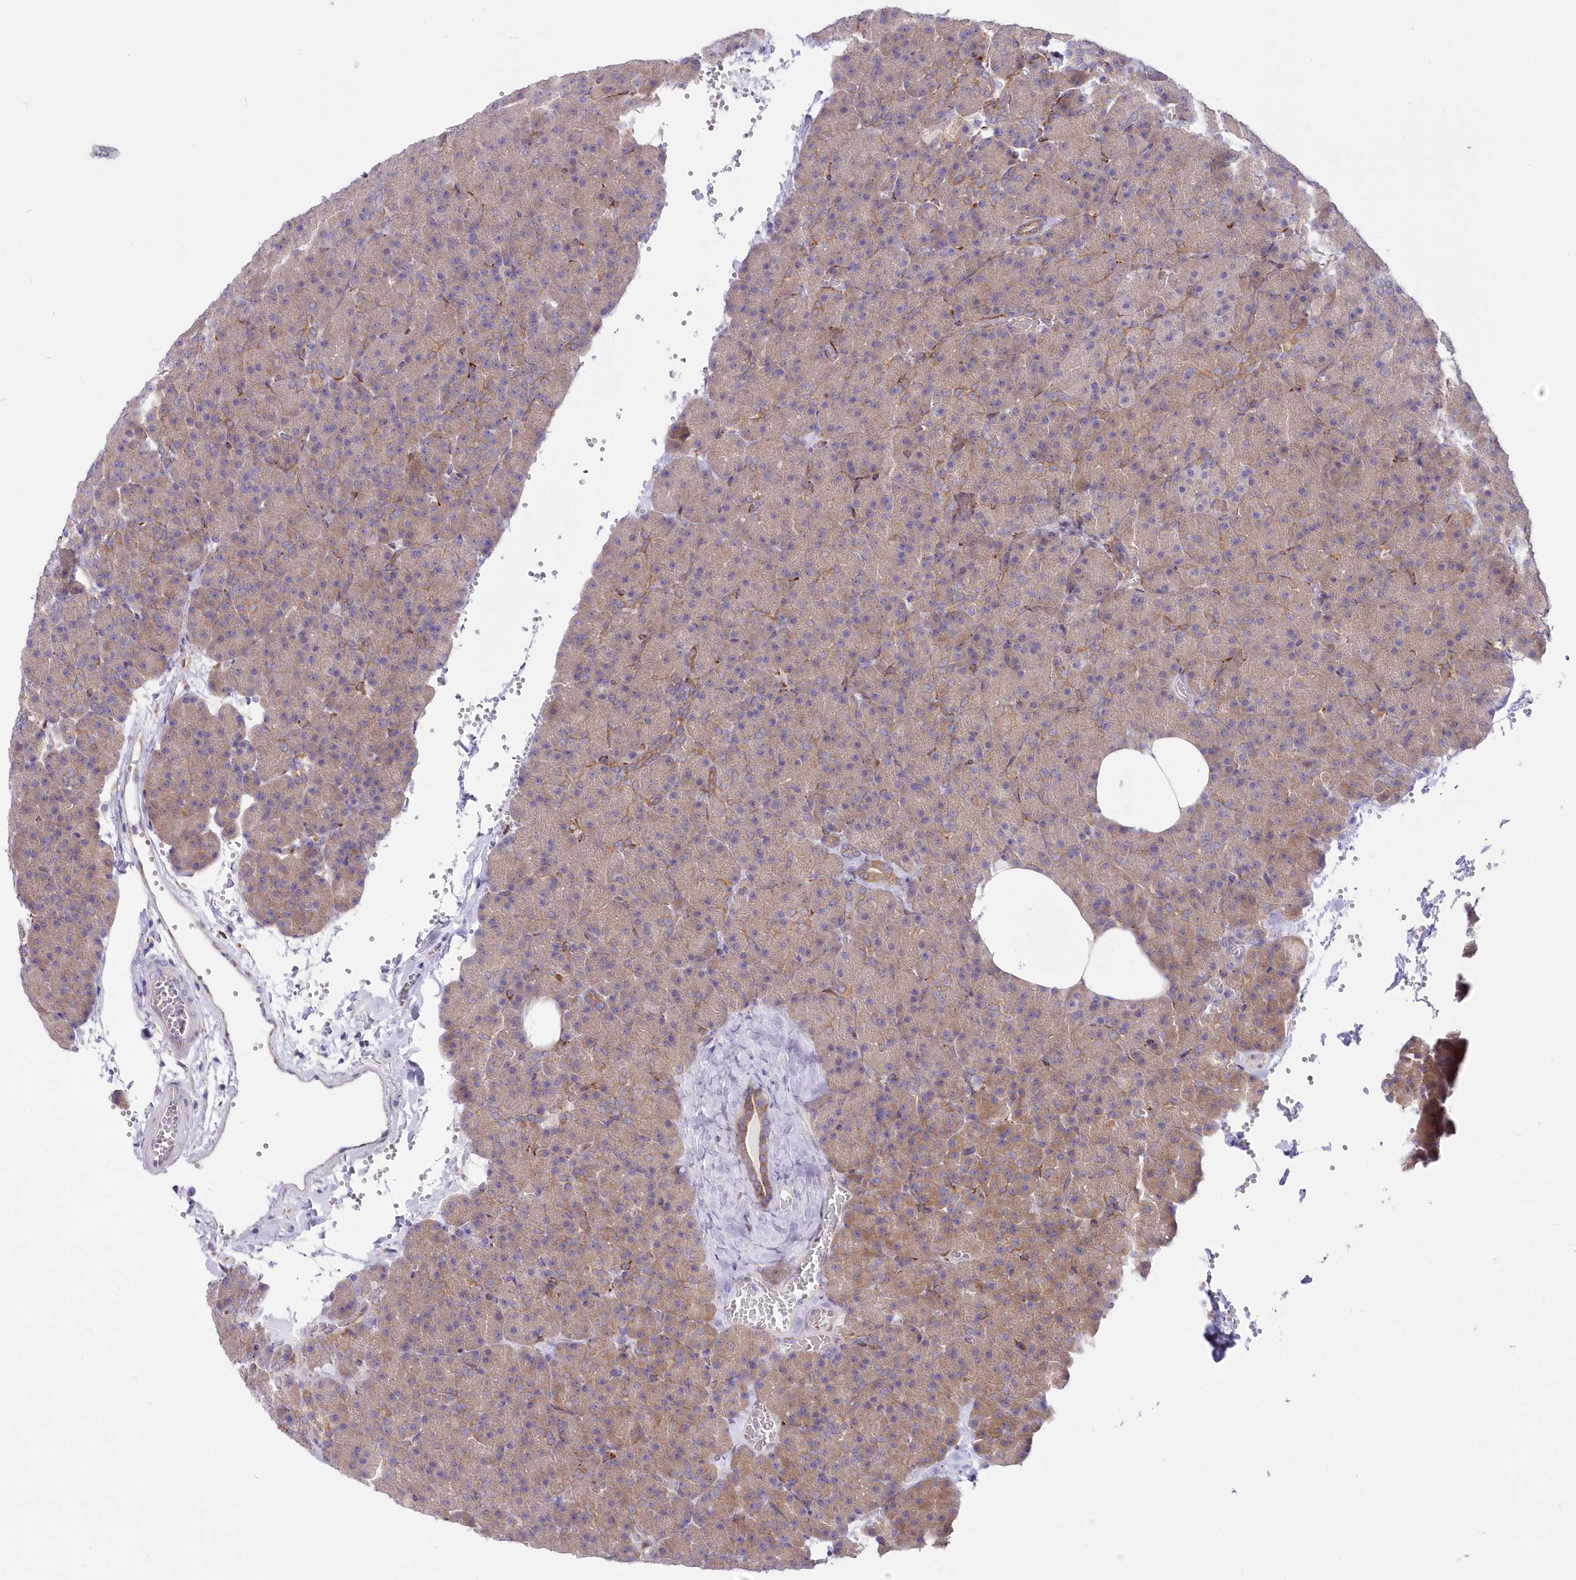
{"staining": {"intensity": "moderate", "quantity": "<25%", "location": "cytoplasmic/membranous"}, "tissue": "pancreas", "cell_type": "Exocrine glandular cells", "image_type": "normal", "snomed": [{"axis": "morphology", "description": "Normal tissue, NOS"}, {"axis": "morphology", "description": "Carcinoid, malignant, NOS"}, {"axis": "topography", "description": "Pancreas"}], "caption": "Protein expression analysis of unremarkable human pancreas reveals moderate cytoplasmic/membranous expression in approximately <25% of exocrine glandular cells. Using DAB (3,3'-diaminobenzidine) (brown) and hematoxylin (blue) stains, captured at high magnification using brightfield microscopy.", "gene": "YTHDC2", "patient": {"sex": "female", "age": 35}}